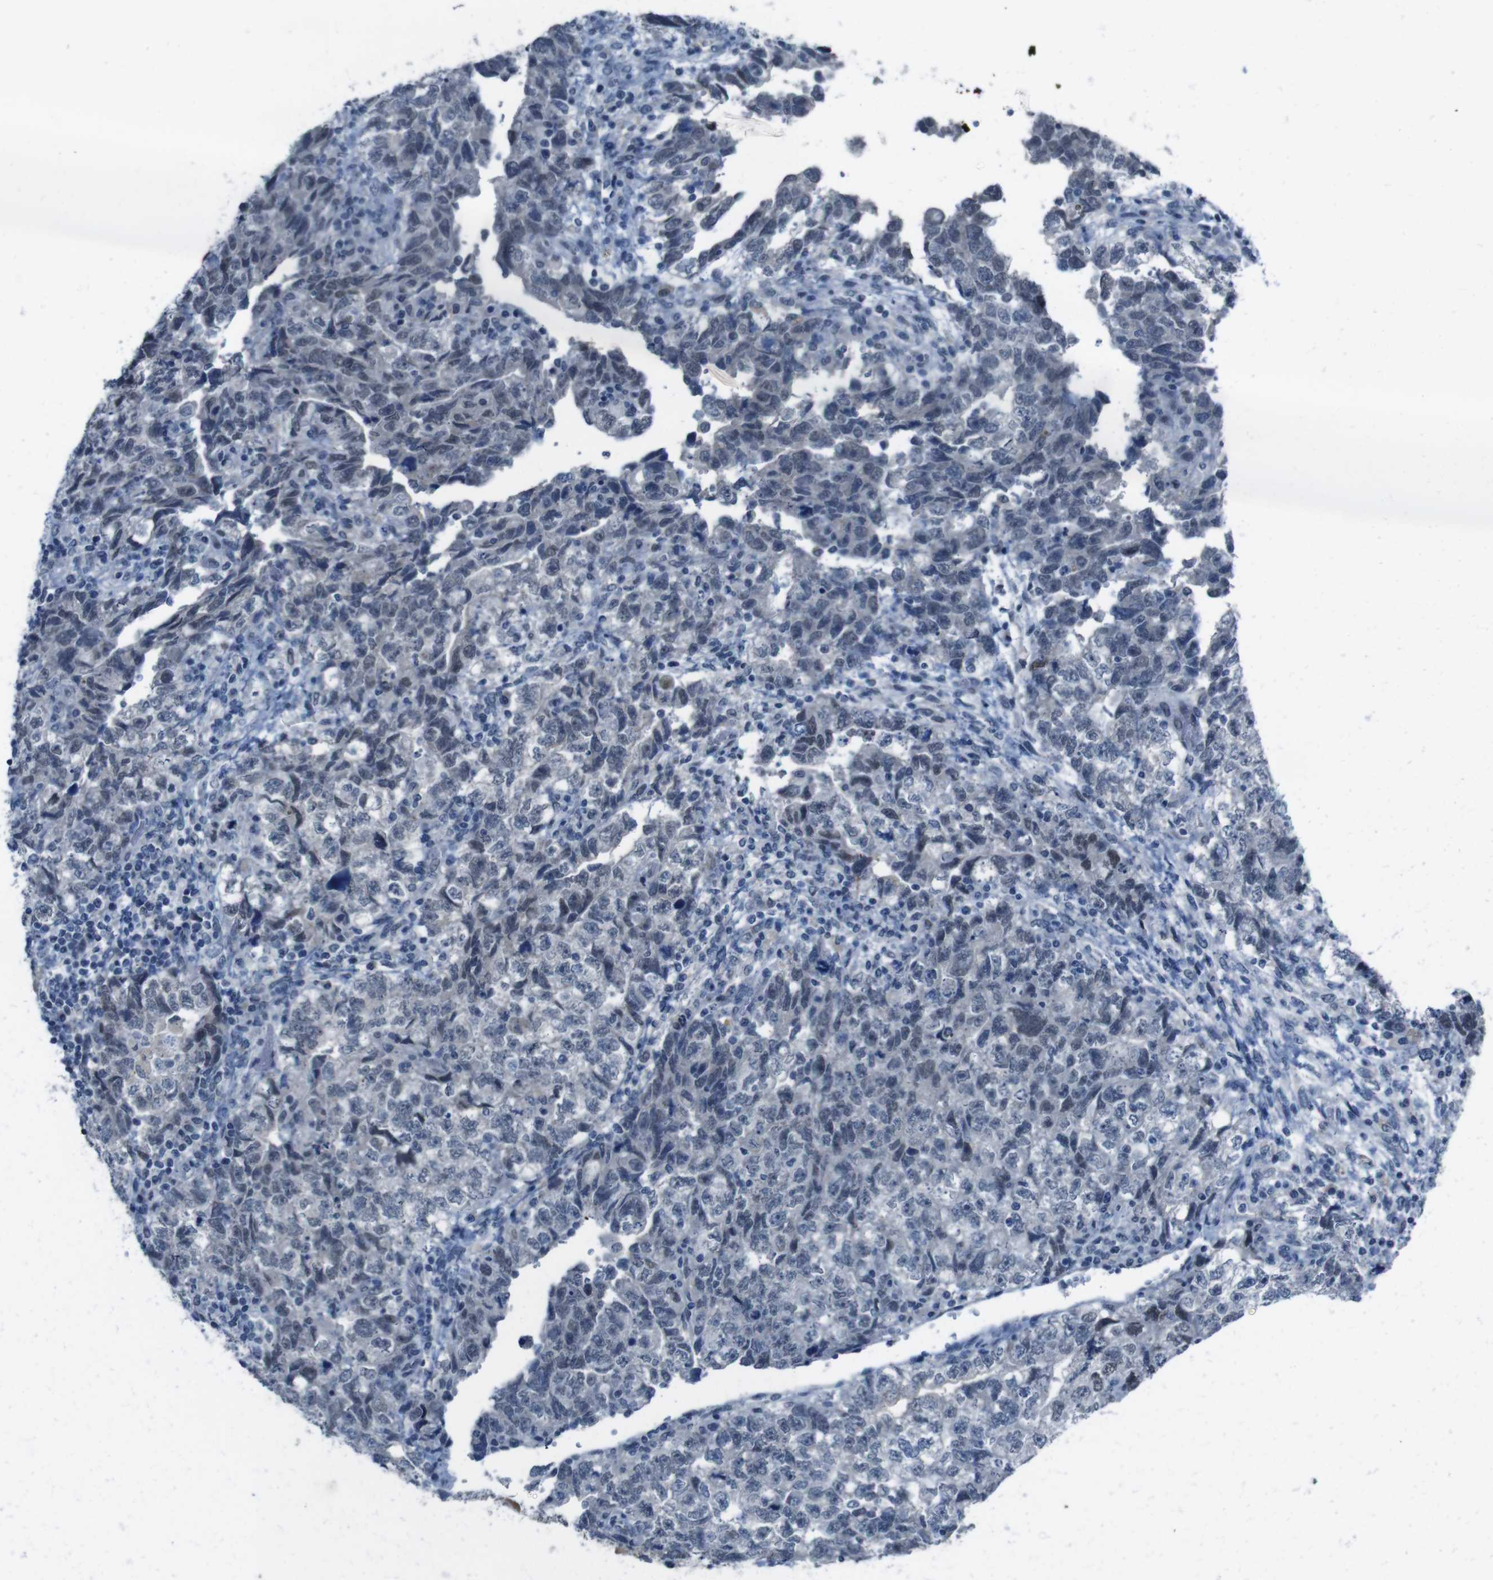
{"staining": {"intensity": "weak", "quantity": "<25%", "location": "nuclear"}, "tissue": "testis cancer", "cell_type": "Tumor cells", "image_type": "cancer", "snomed": [{"axis": "morphology", "description": "Carcinoma, Embryonal, NOS"}, {"axis": "topography", "description": "Testis"}], "caption": "This is an immunohistochemistry (IHC) photomicrograph of human embryonal carcinoma (testis). There is no positivity in tumor cells.", "gene": "CDHR2", "patient": {"sex": "male", "age": 36}}